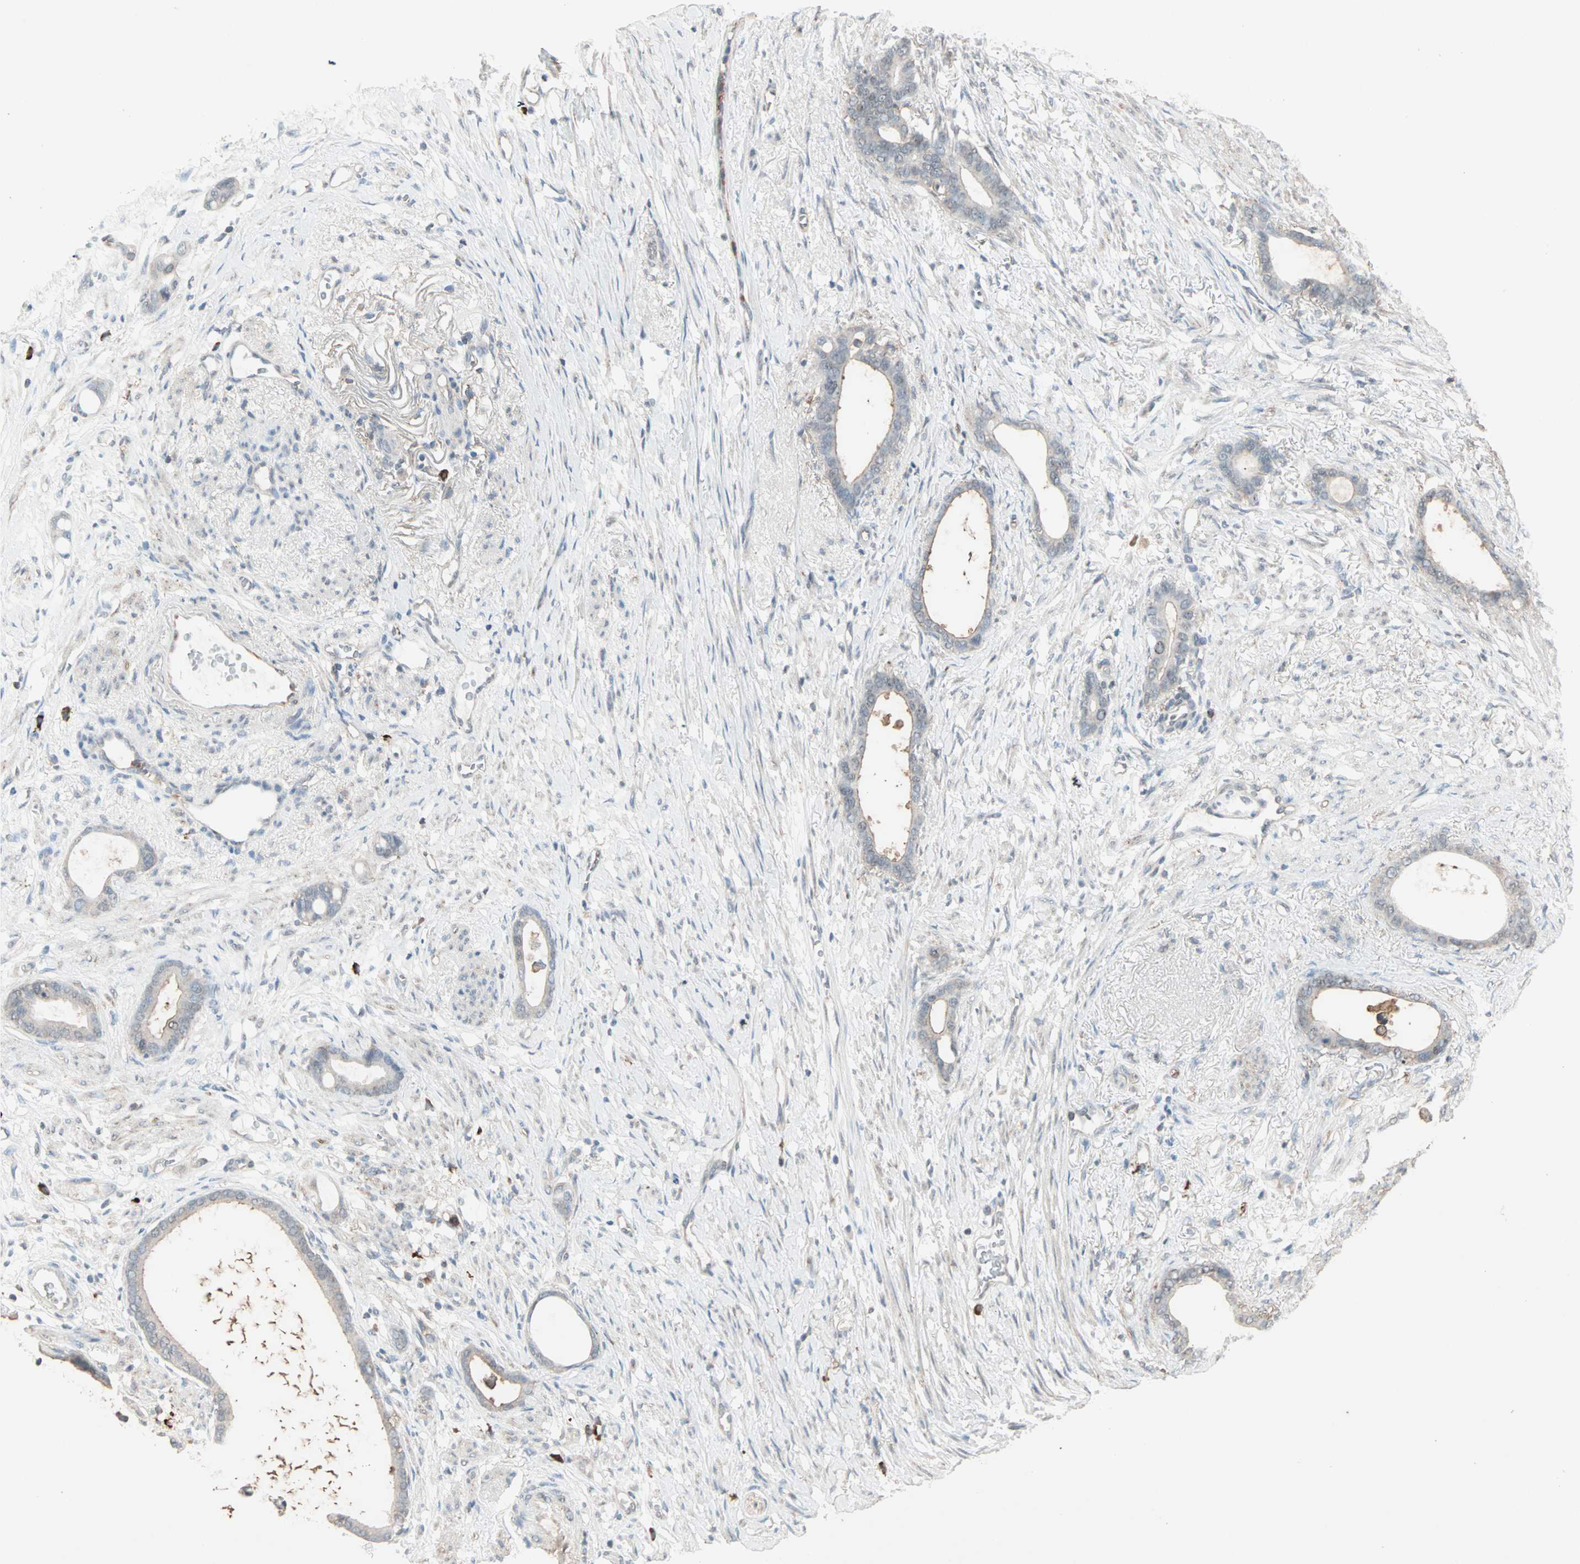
{"staining": {"intensity": "weak", "quantity": "<25%", "location": "cytoplasmic/membranous"}, "tissue": "stomach cancer", "cell_type": "Tumor cells", "image_type": "cancer", "snomed": [{"axis": "morphology", "description": "Adenocarcinoma, NOS"}, {"axis": "topography", "description": "Stomach"}], "caption": "Immunohistochemistry (IHC) micrograph of human adenocarcinoma (stomach) stained for a protein (brown), which displays no staining in tumor cells.", "gene": "MMP3", "patient": {"sex": "female", "age": 75}}